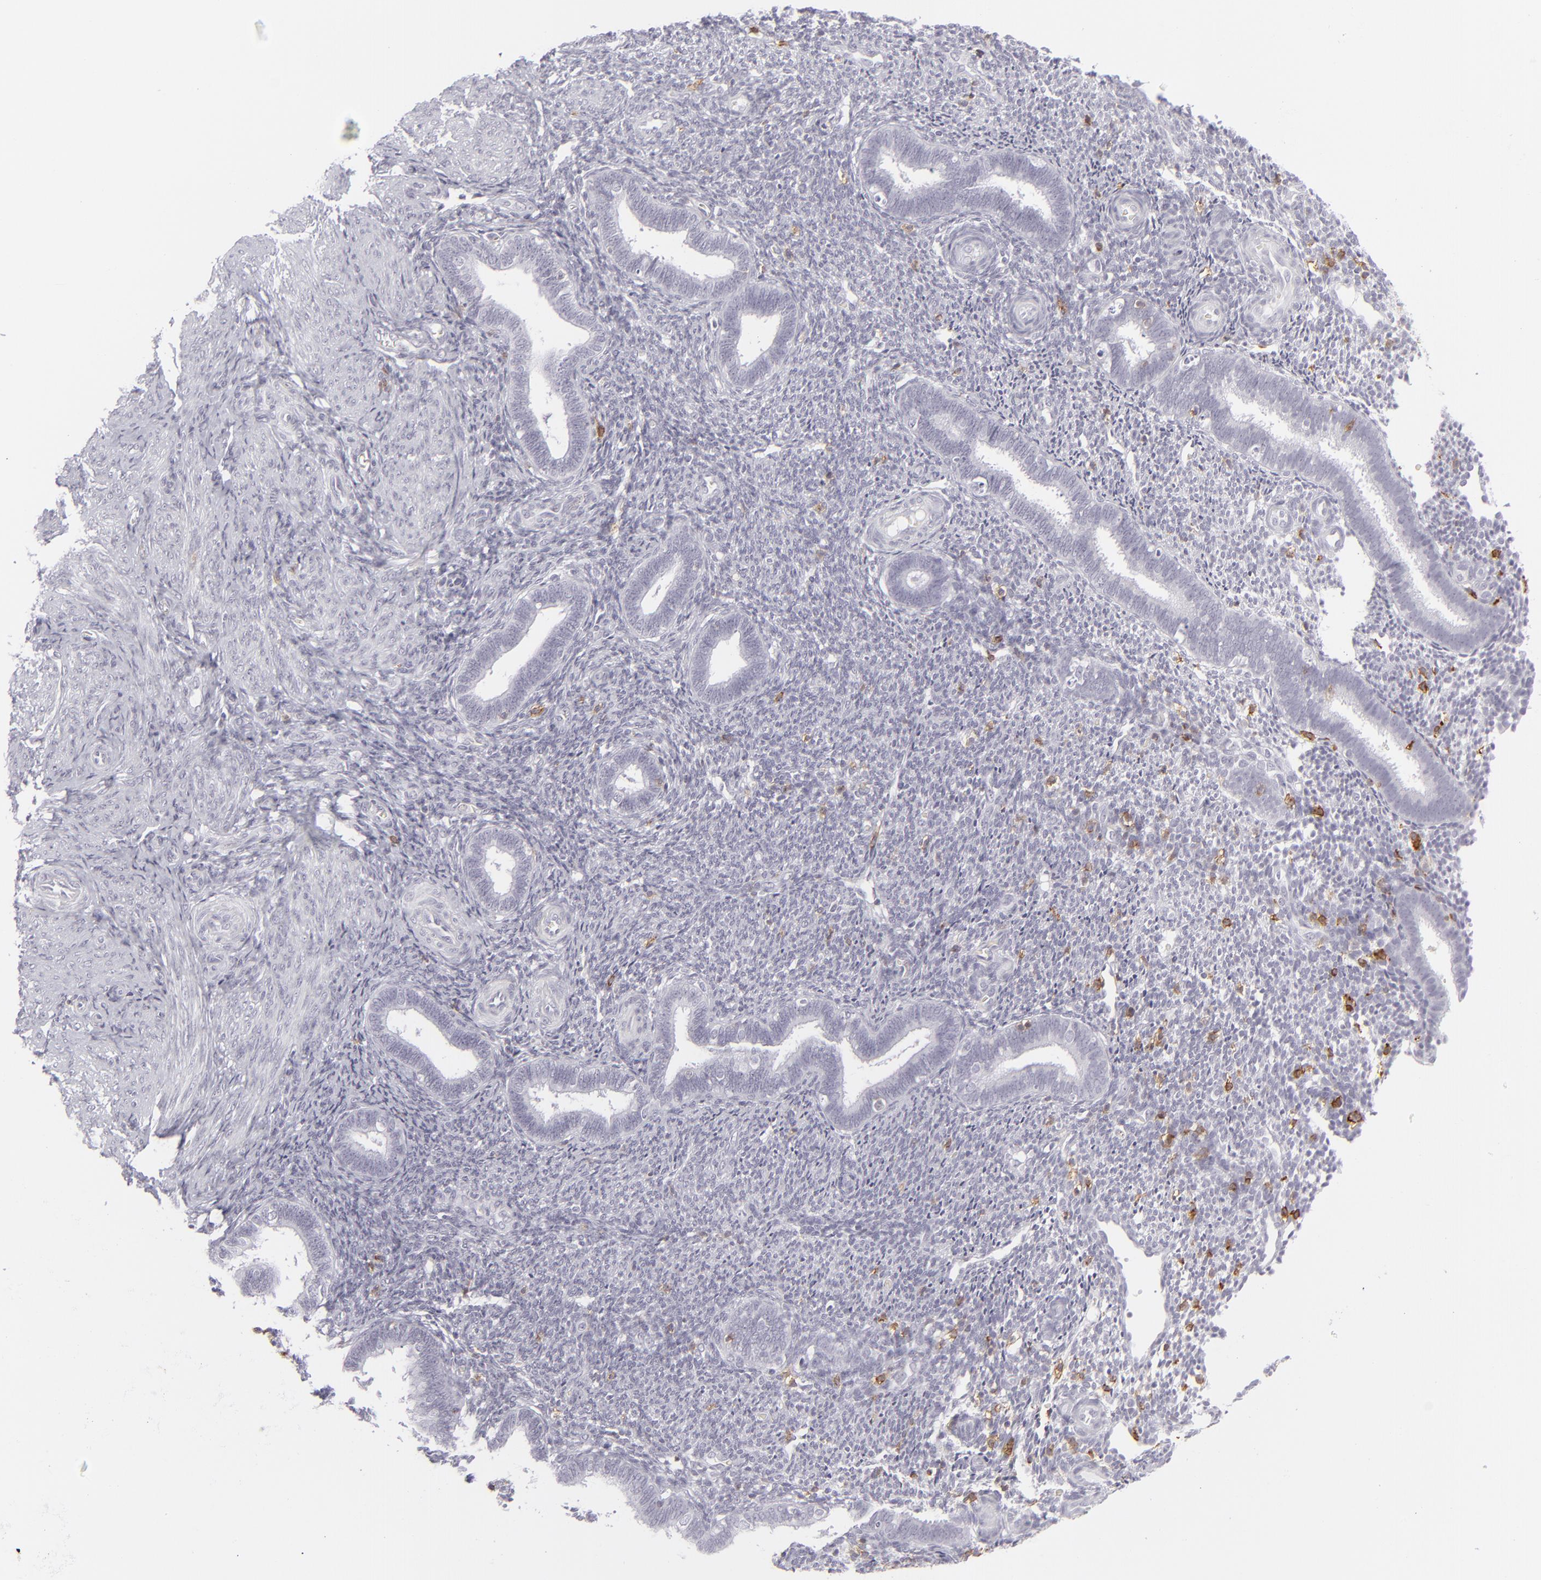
{"staining": {"intensity": "negative", "quantity": "none", "location": "none"}, "tissue": "endometrium", "cell_type": "Cells in endometrial stroma", "image_type": "normal", "snomed": [{"axis": "morphology", "description": "Normal tissue, NOS"}, {"axis": "topography", "description": "Endometrium"}], "caption": "There is no significant expression in cells in endometrial stroma of endometrium. (DAB immunohistochemistry with hematoxylin counter stain).", "gene": "CD7", "patient": {"sex": "female", "age": 27}}